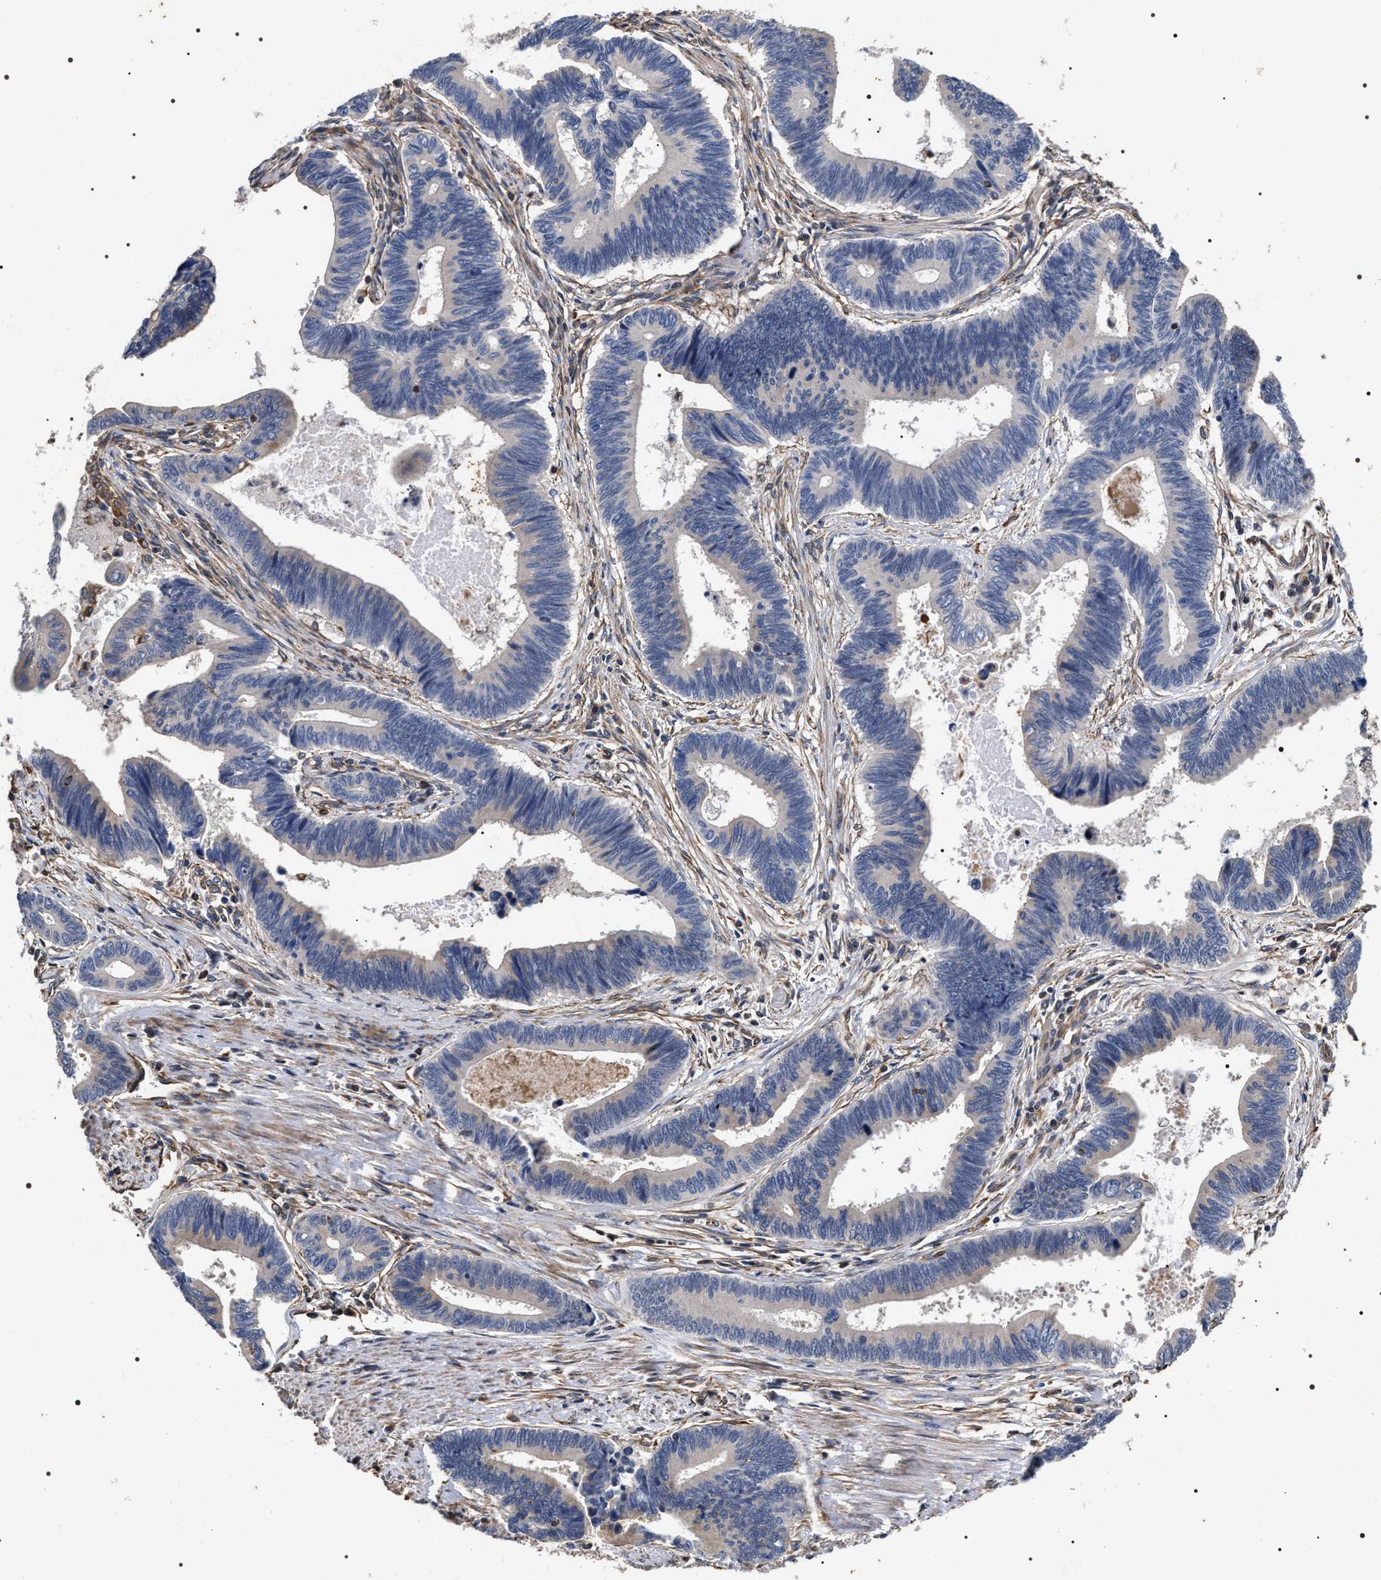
{"staining": {"intensity": "negative", "quantity": "none", "location": "none"}, "tissue": "pancreatic cancer", "cell_type": "Tumor cells", "image_type": "cancer", "snomed": [{"axis": "morphology", "description": "Adenocarcinoma, NOS"}, {"axis": "topography", "description": "Pancreas"}], "caption": "Immunohistochemical staining of pancreatic adenocarcinoma exhibits no significant positivity in tumor cells.", "gene": "TSPAN33", "patient": {"sex": "female", "age": 70}}